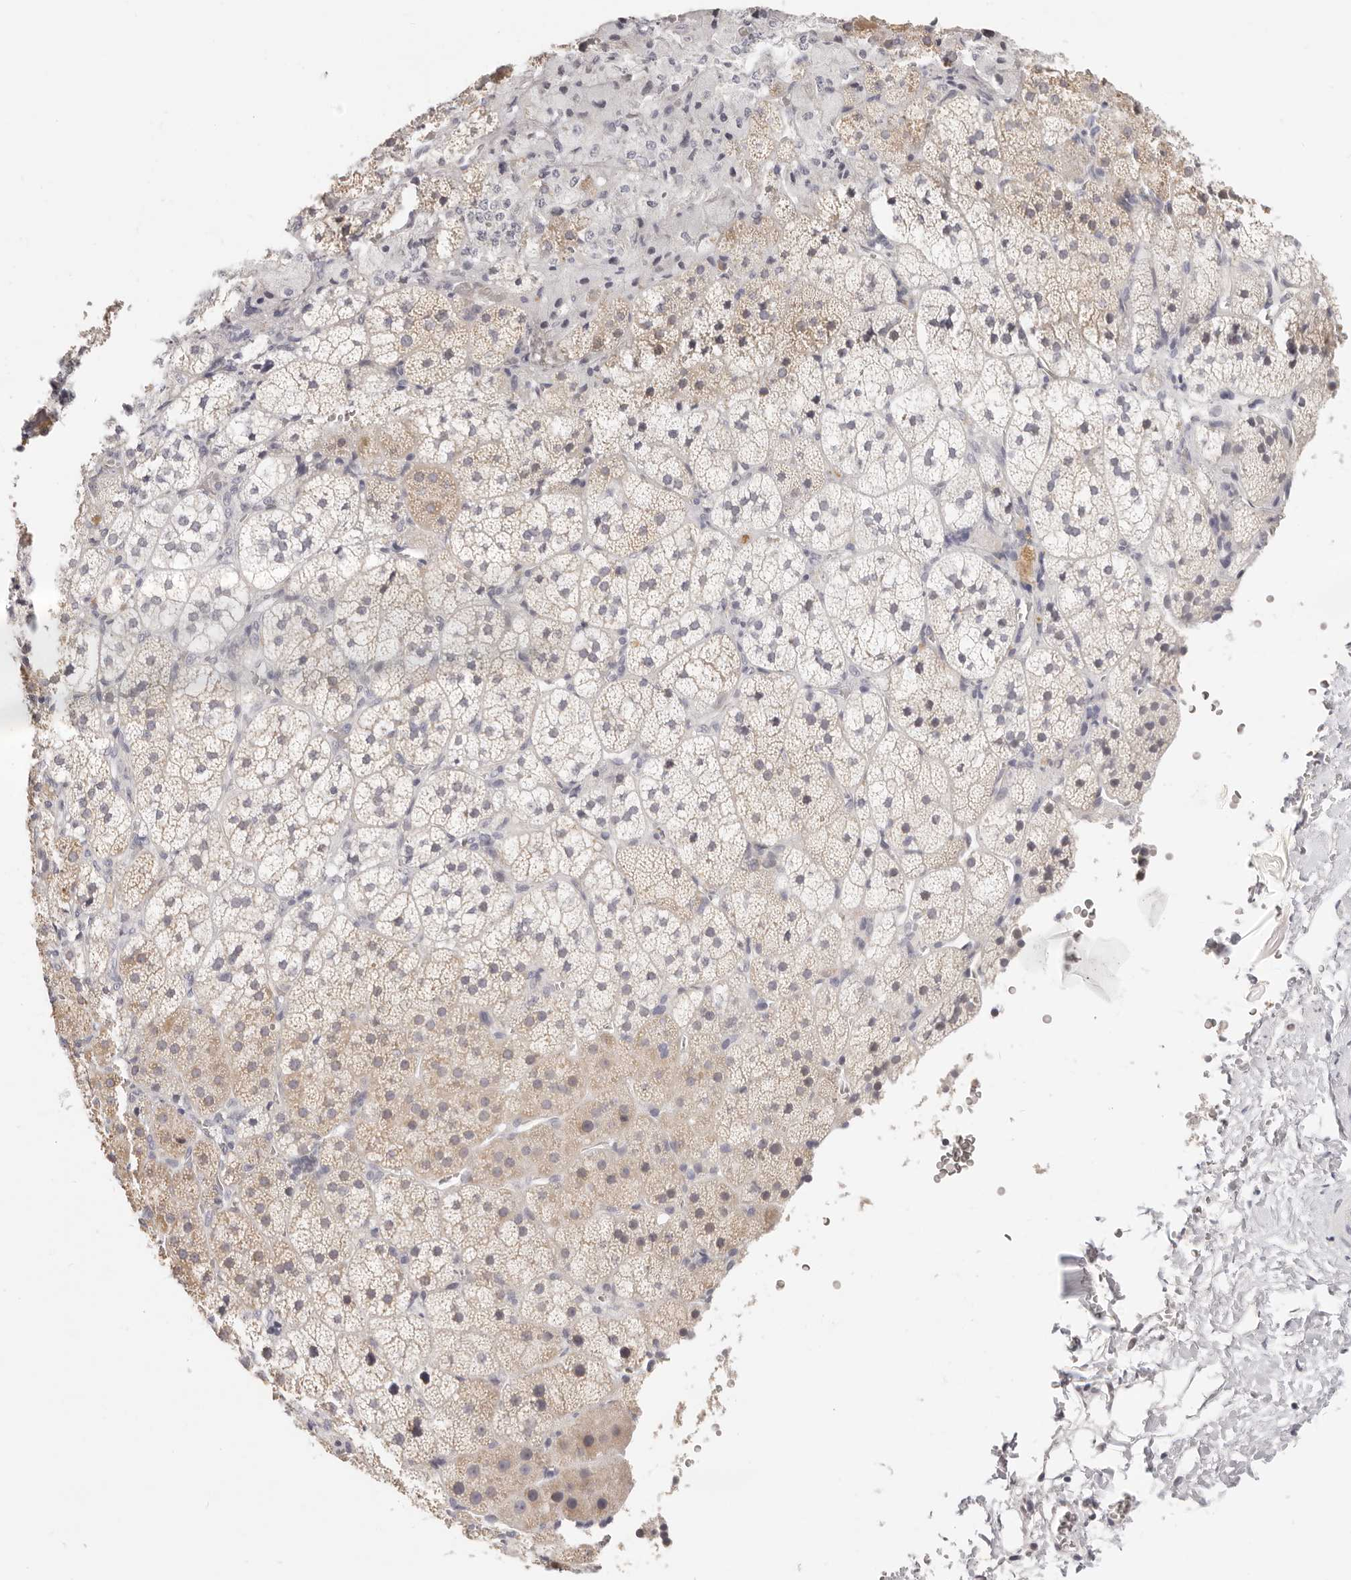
{"staining": {"intensity": "weak", "quantity": "<25%", "location": "cytoplasmic/membranous"}, "tissue": "adrenal gland", "cell_type": "Glandular cells", "image_type": "normal", "snomed": [{"axis": "morphology", "description": "Normal tissue, NOS"}, {"axis": "topography", "description": "Adrenal gland"}], "caption": "A micrograph of human adrenal gland is negative for staining in glandular cells. (DAB (3,3'-diaminobenzidine) IHC with hematoxylin counter stain).", "gene": "ASCL1", "patient": {"sex": "female", "age": 44}}